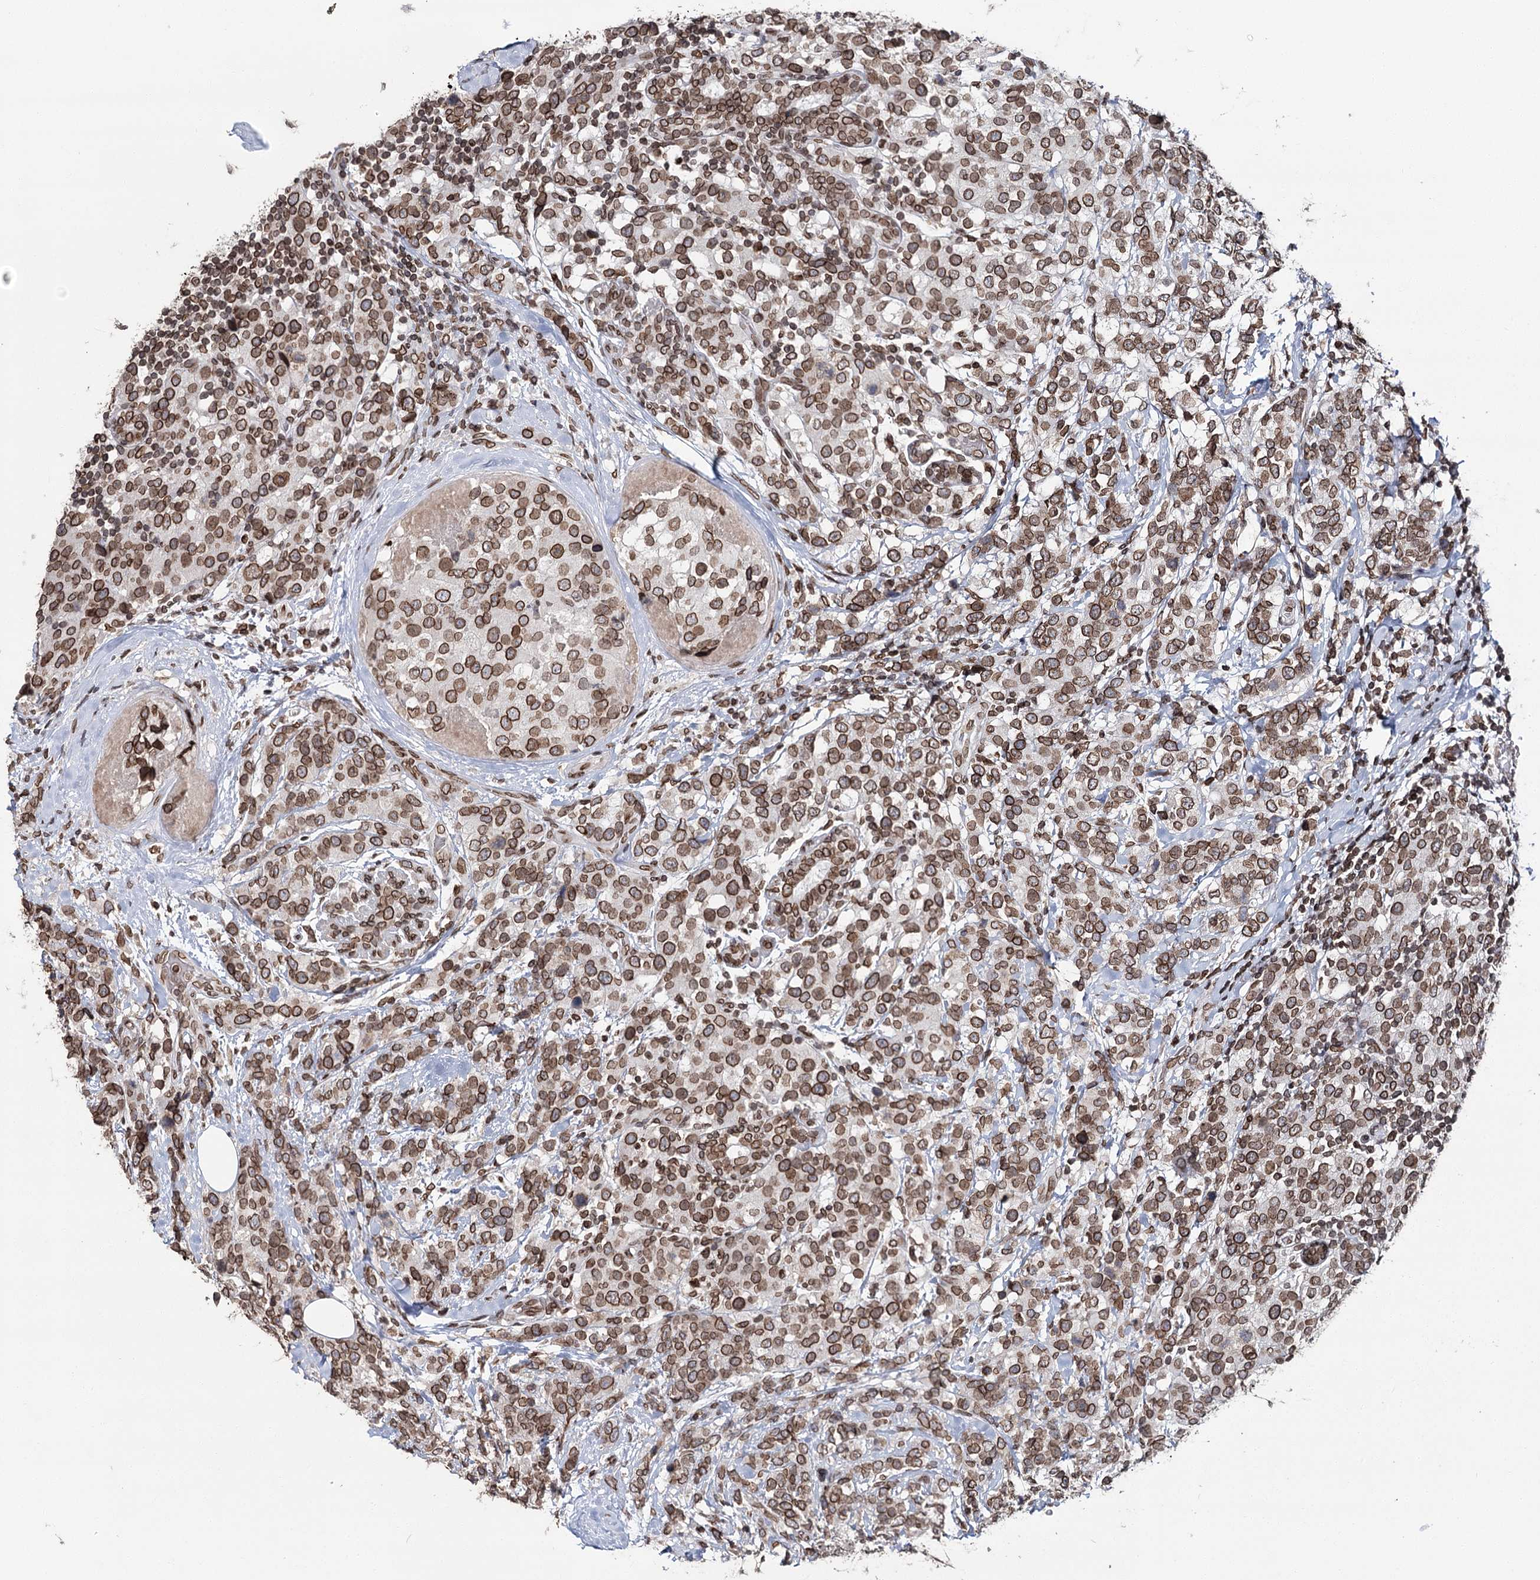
{"staining": {"intensity": "moderate", "quantity": ">75%", "location": "cytoplasmic/membranous,nuclear"}, "tissue": "breast cancer", "cell_type": "Tumor cells", "image_type": "cancer", "snomed": [{"axis": "morphology", "description": "Lobular carcinoma"}, {"axis": "topography", "description": "Breast"}], "caption": "The immunohistochemical stain highlights moderate cytoplasmic/membranous and nuclear staining in tumor cells of lobular carcinoma (breast) tissue. (IHC, brightfield microscopy, high magnification).", "gene": "KIAA0930", "patient": {"sex": "female", "age": 59}}